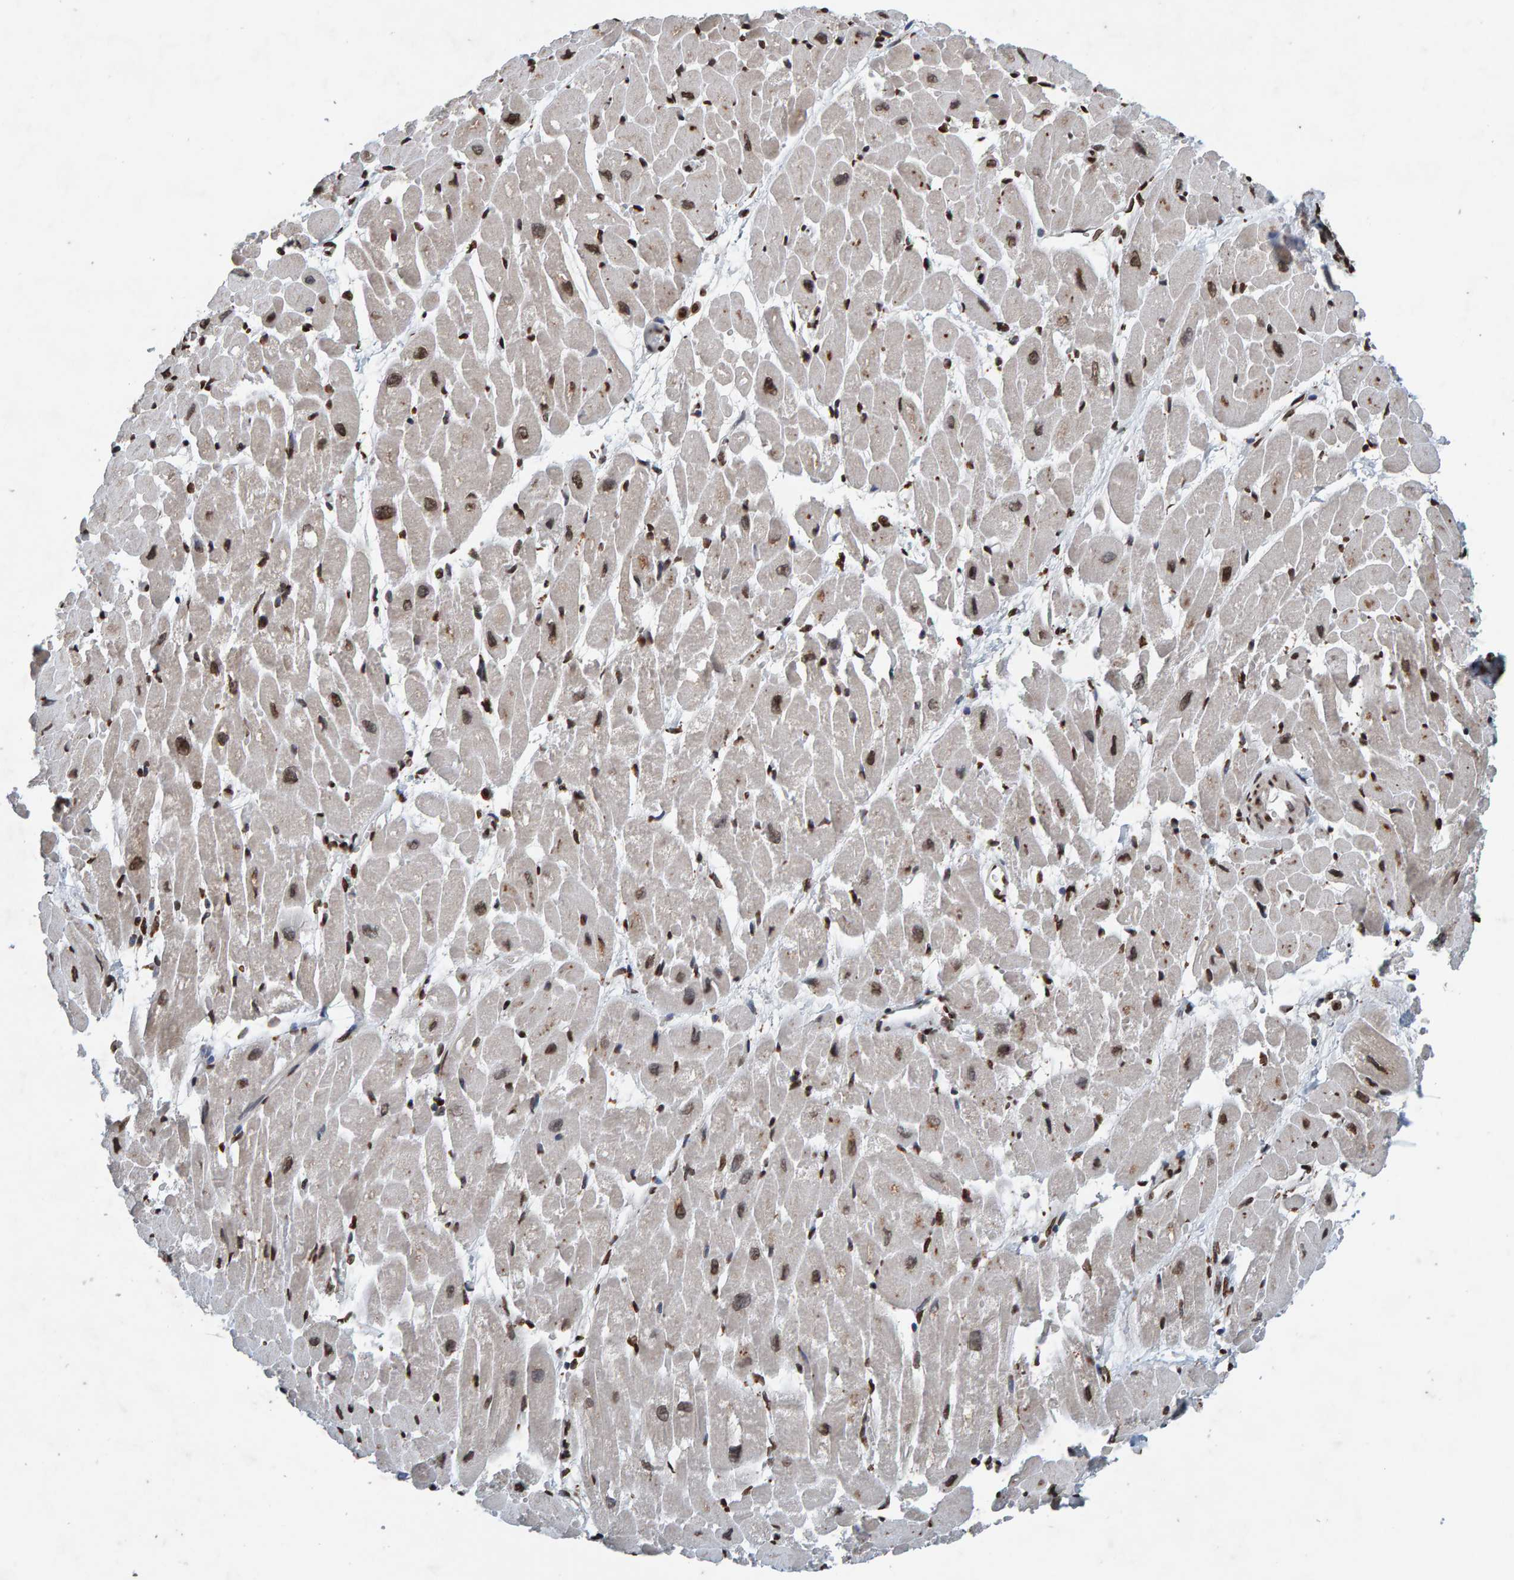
{"staining": {"intensity": "moderate", "quantity": ">75%", "location": "nuclear"}, "tissue": "heart muscle", "cell_type": "Cardiomyocytes", "image_type": "normal", "snomed": [{"axis": "morphology", "description": "Normal tissue, NOS"}, {"axis": "topography", "description": "Heart"}], "caption": "High-power microscopy captured an IHC photomicrograph of benign heart muscle, revealing moderate nuclear expression in approximately >75% of cardiomyocytes.", "gene": "H2AZ1", "patient": {"sex": "male", "age": 45}}